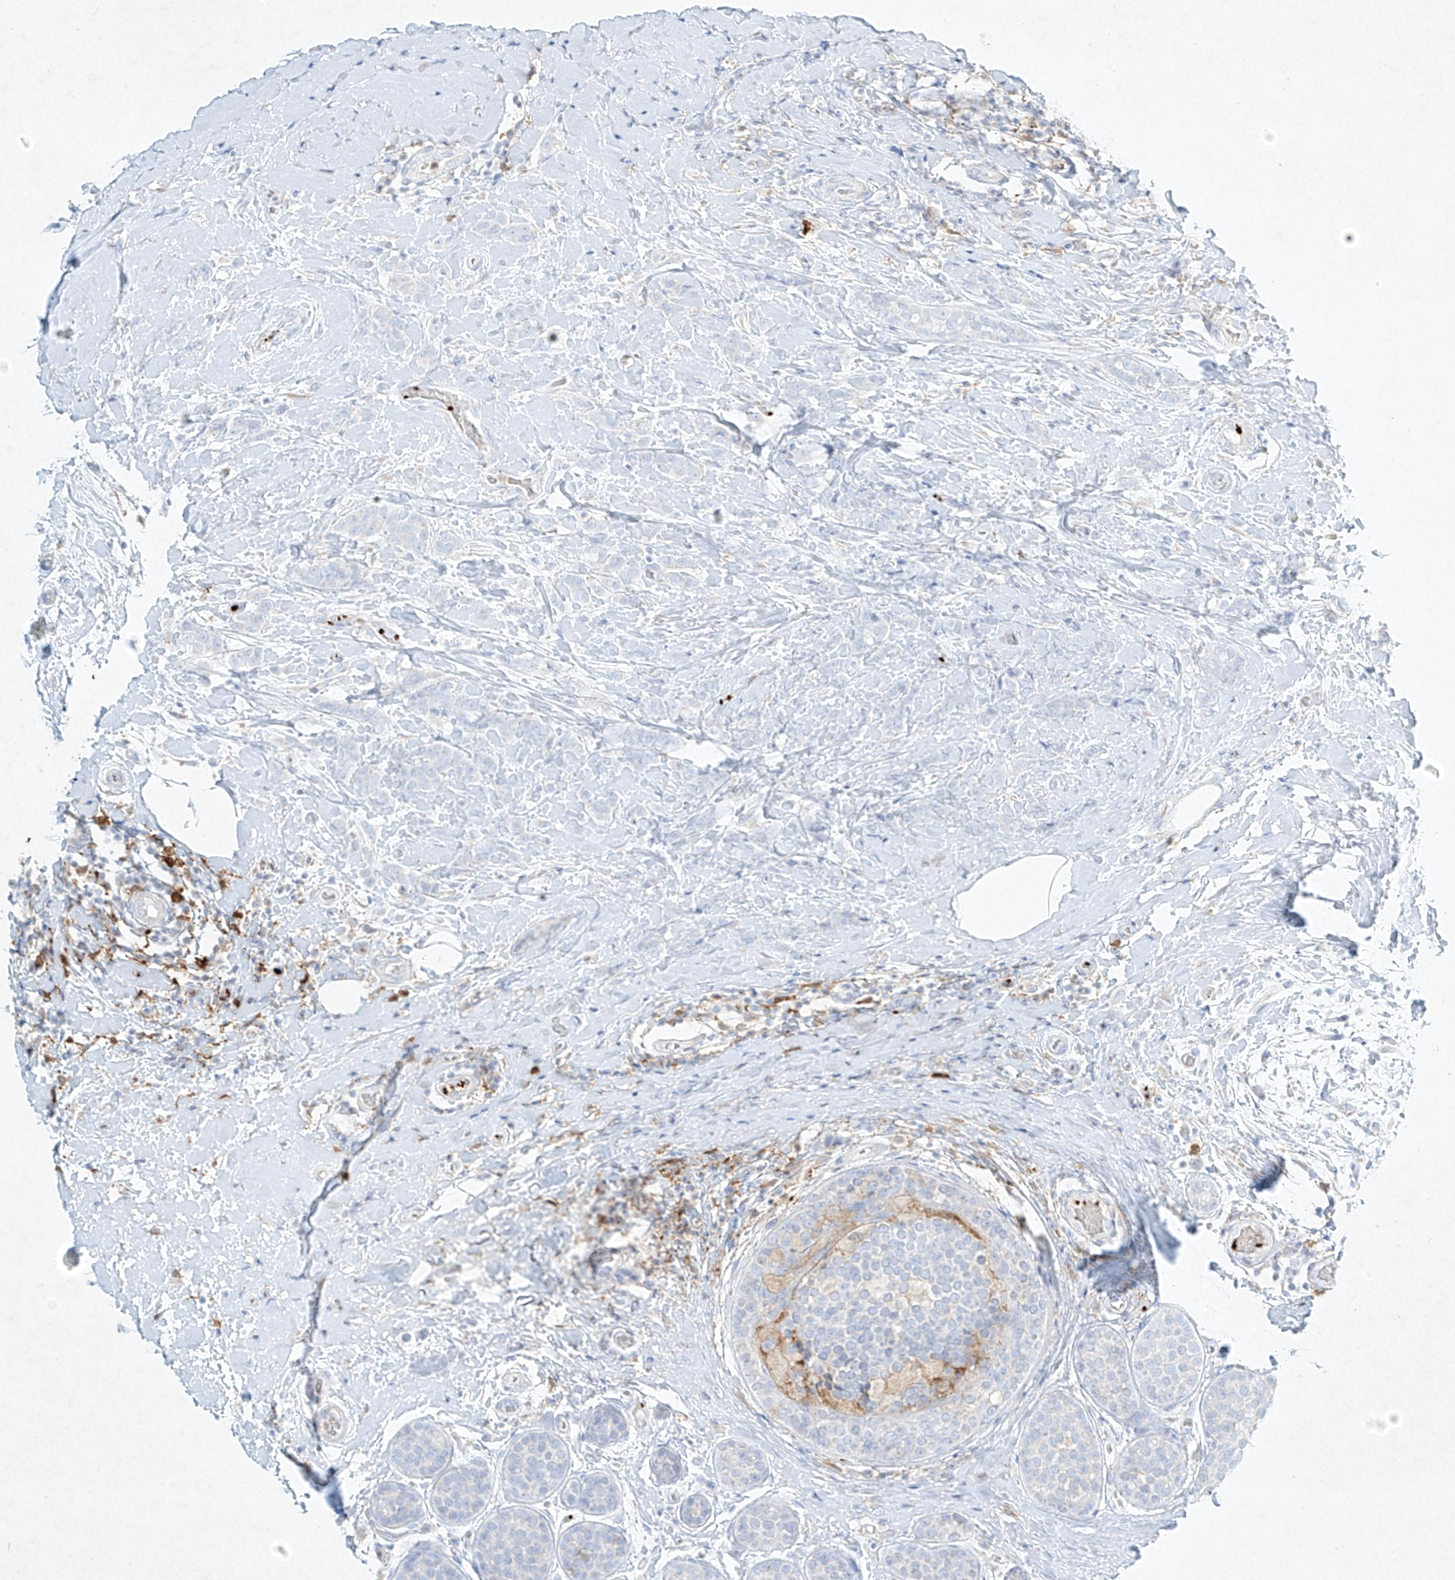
{"staining": {"intensity": "negative", "quantity": "none", "location": "none"}, "tissue": "breast cancer", "cell_type": "Tumor cells", "image_type": "cancer", "snomed": [{"axis": "morphology", "description": "Lobular carcinoma, in situ"}, {"axis": "morphology", "description": "Lobular carcinoma"}, {"axis": "topography", "description": "Breast"}], "caption": "DAB (3,3'-diaminobenzidine) immunohistochemical staining of breast cancer (lobular carcinoma in situ) demonstrates no significant staining in tumor cells. (DAB immunohistochemistry, high magnification).", "gene": "PLEK", "patient": {"sex": "female", "age": 41}}